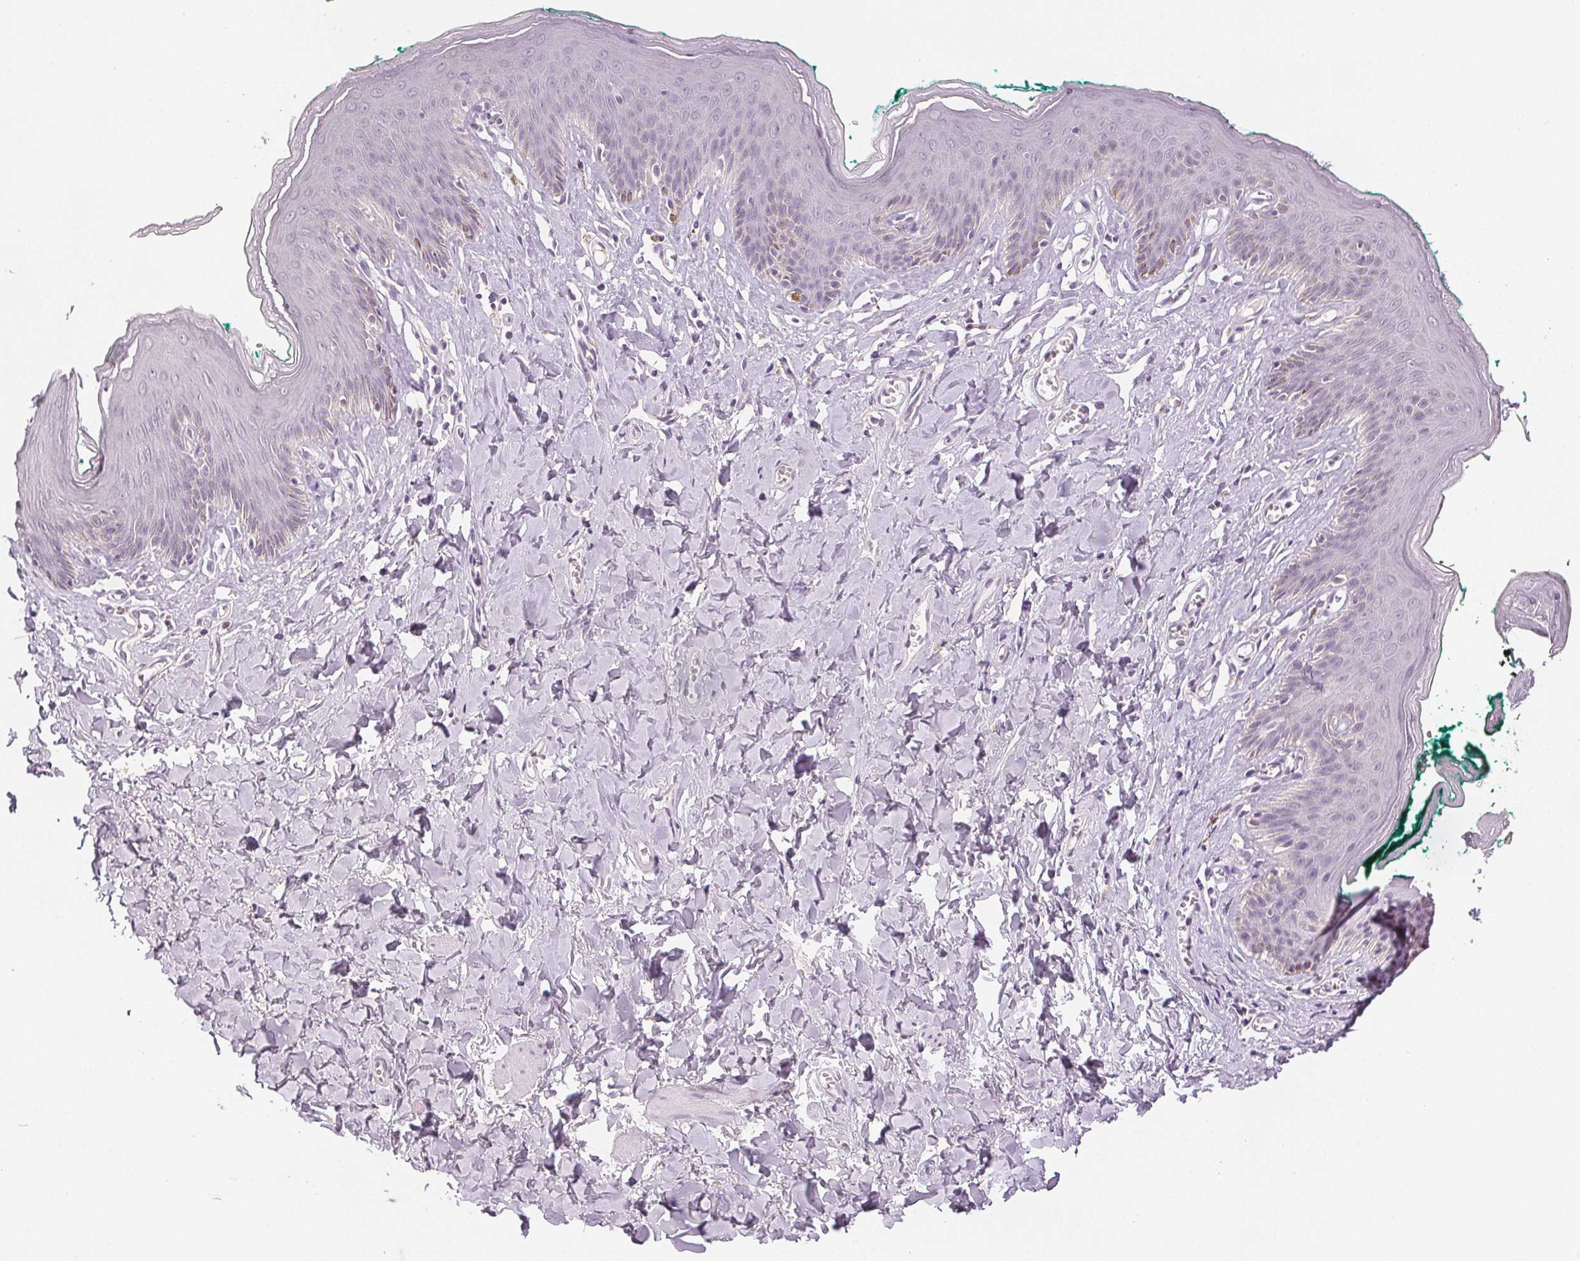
{"staining": {"intensity": "moderate", "quantity": "<25%", "location": "cytoplasmic/membranous"}, "tissue": "skin", "cell_type": "Epidermal cells", "image_type": "normal", "snomed": [{"axis": "morphology", "description": "Normal tissue, NOS"}, {"axis": "topography", "description": "Vulva"}, {"axis": "topography", "description": "Peripheral nerve tissue"}], "caption": "A photomicrograph of human skin stained for a protein shows moderate cytoplasmic/membranous brown staining in epidermal cells.", "gene": "SCGN", "patient": {"sex": "female", "age": 66}}